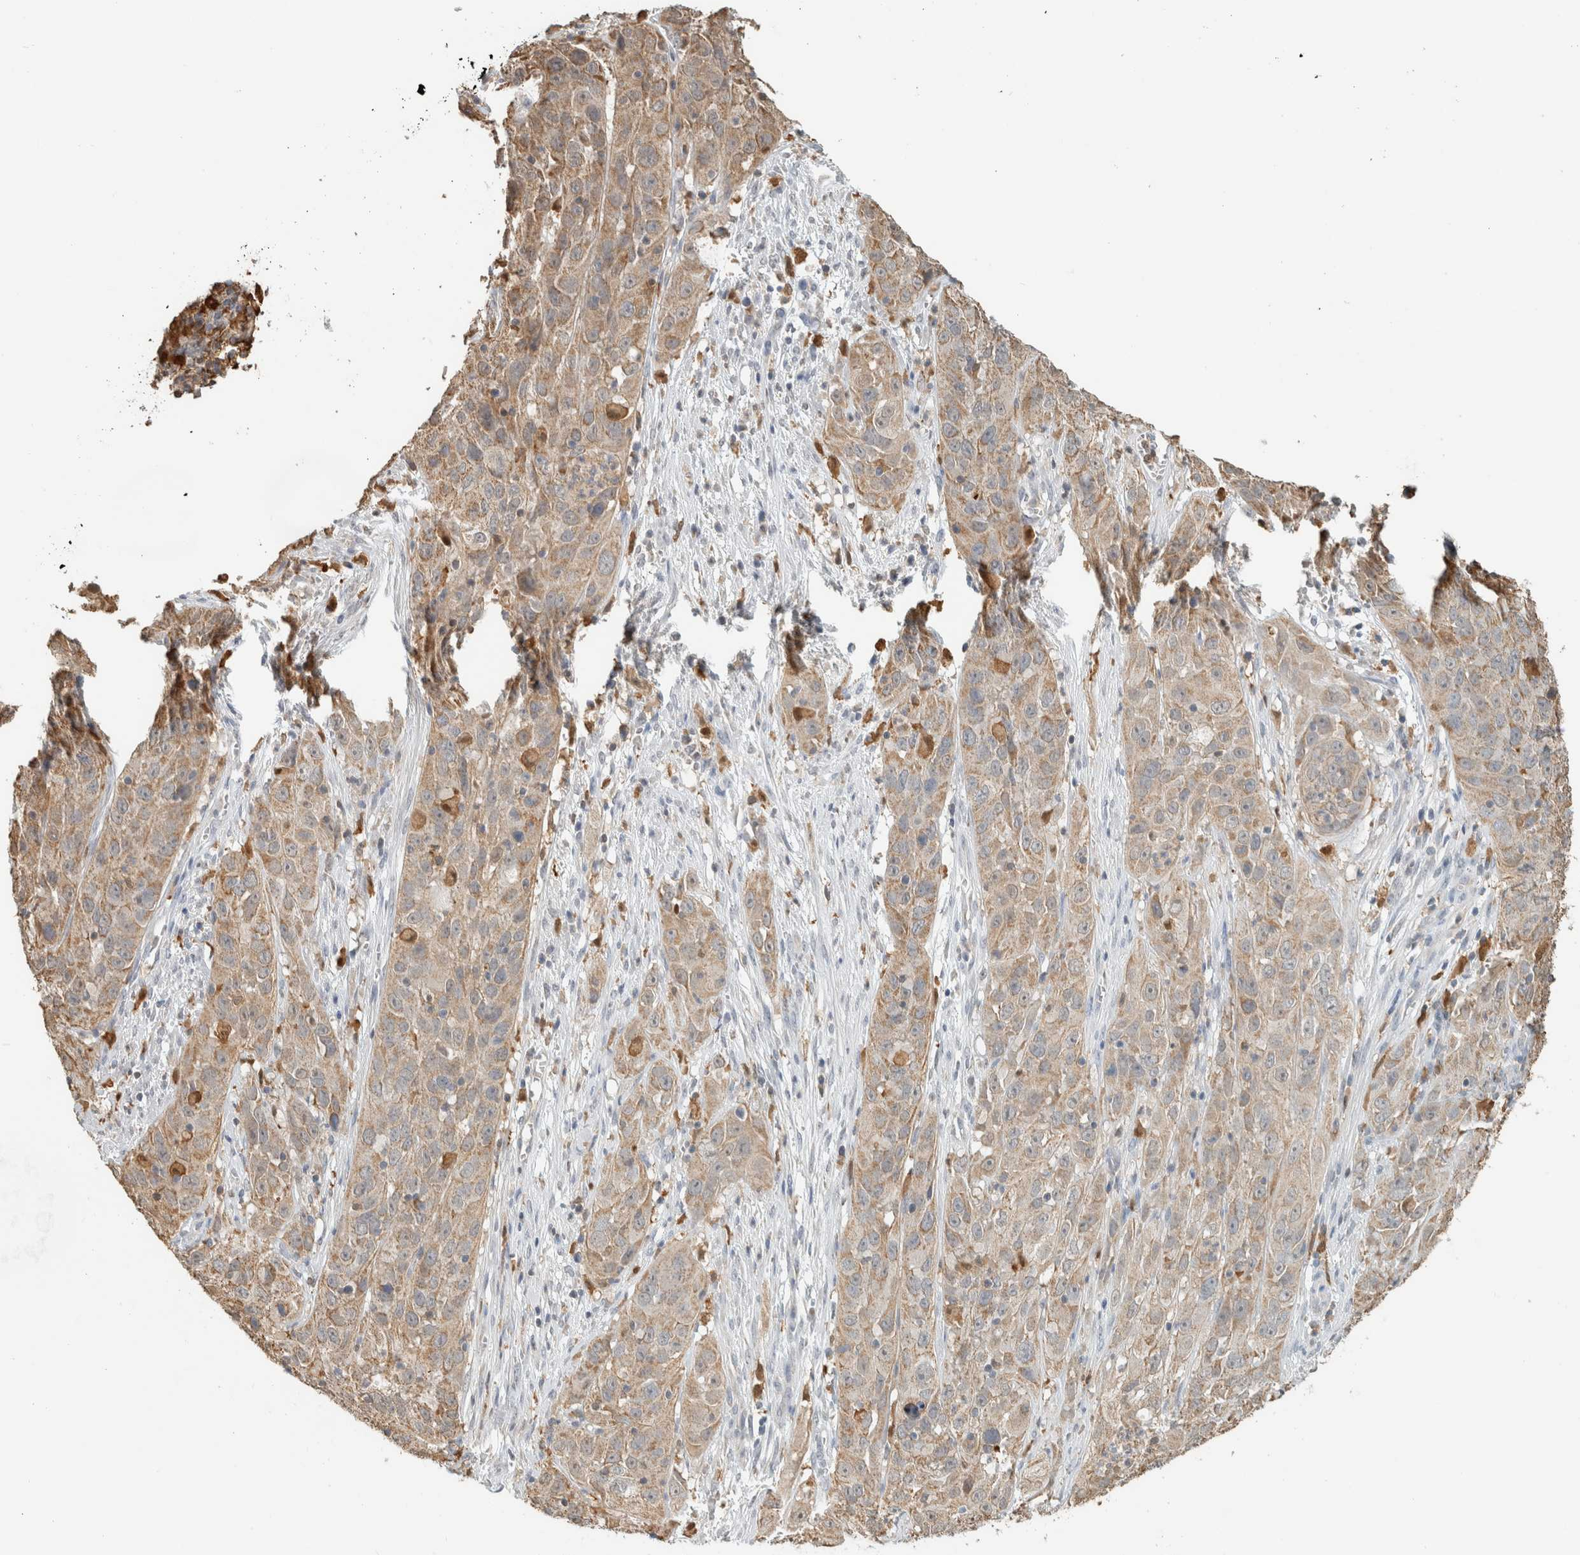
{"staining": {"intensity": "weak", "quantity": ">75%", "location": "cytoplasmic/membranous"}, "tissue": "cervical cancer", "cell_type": "Tumor cells", "image_type": "cancer", "snomed": [{"axis": "morphology", "description": "Squamous cell carcinoma, NOS"}, {"axis": "topography", "description": "Cervix"}], "caption": "Tumor cells display low levels of weak cytoplasmic/membranous positivity in about >75% of cells in human cervical cancer (squamous cell carcinoma).", "gene": "CAPG", "patient": {"sex": "female", "age": 32}}